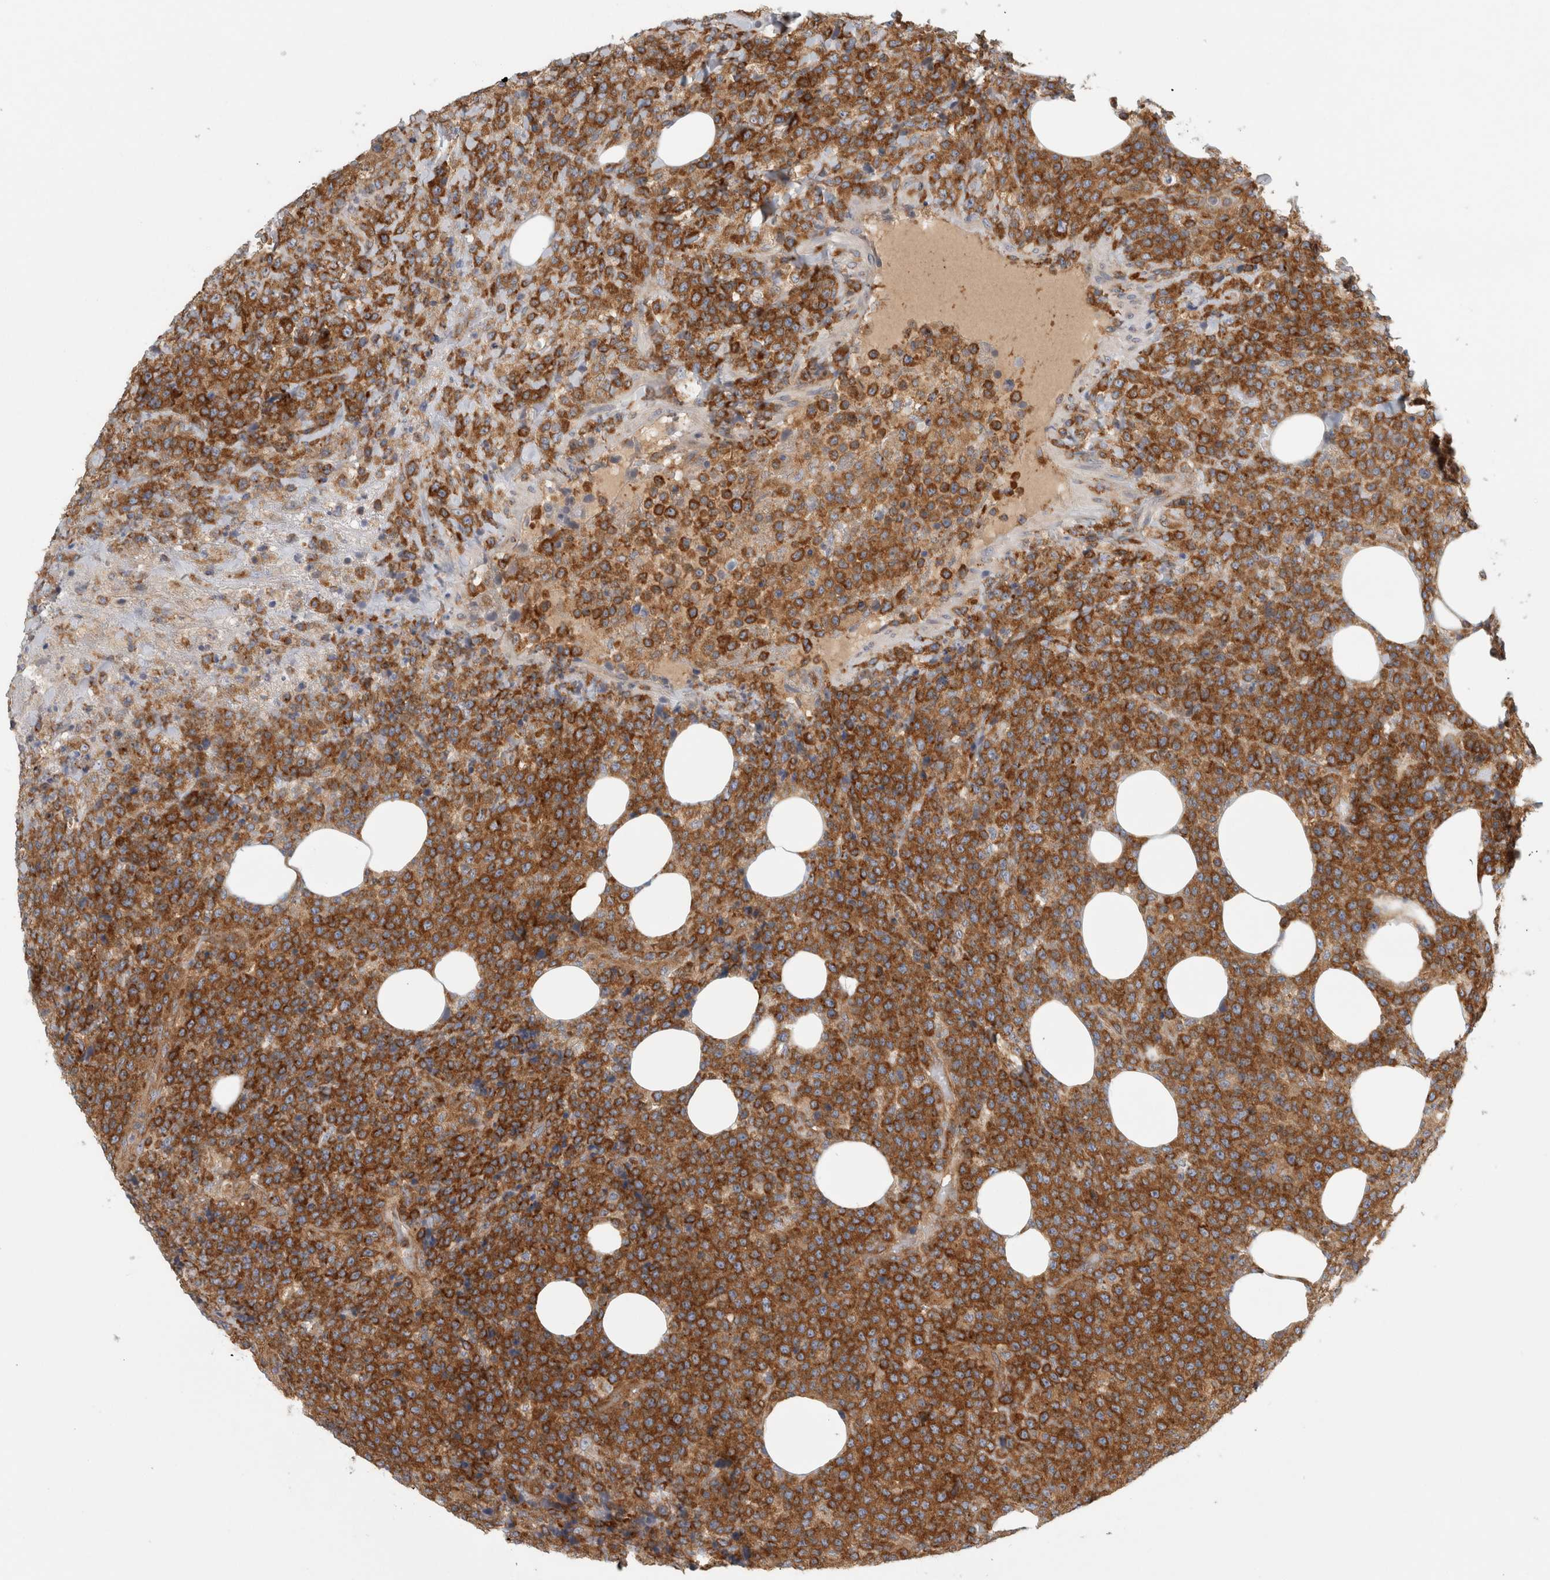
{"staining": {"intensity": "strong", "quantity": ">75%", "location": "cytoplasmic/membranous"}, "tissue": "lymphoma", "cell_type": "Tumor cells", "image_type": "cancer", "snomed": [{"axis": "morphology", "description": "Malignant lymphoma, non-Hodgkin's type, High grade"}, {"axis": "topography", "description": "Lymph node"}], "caption": "Lymphoma tissue reveals strong cytoplasmic/membranous staining in about >75% of tumor cells, visualized by immunohistochemistry. (Stains: DAB in brown, nuclei in blue, Microscopy: brightfield microscopy at high magnification).", "gene": "PEX6", "patient": {"sex": "male", "age": 13}}